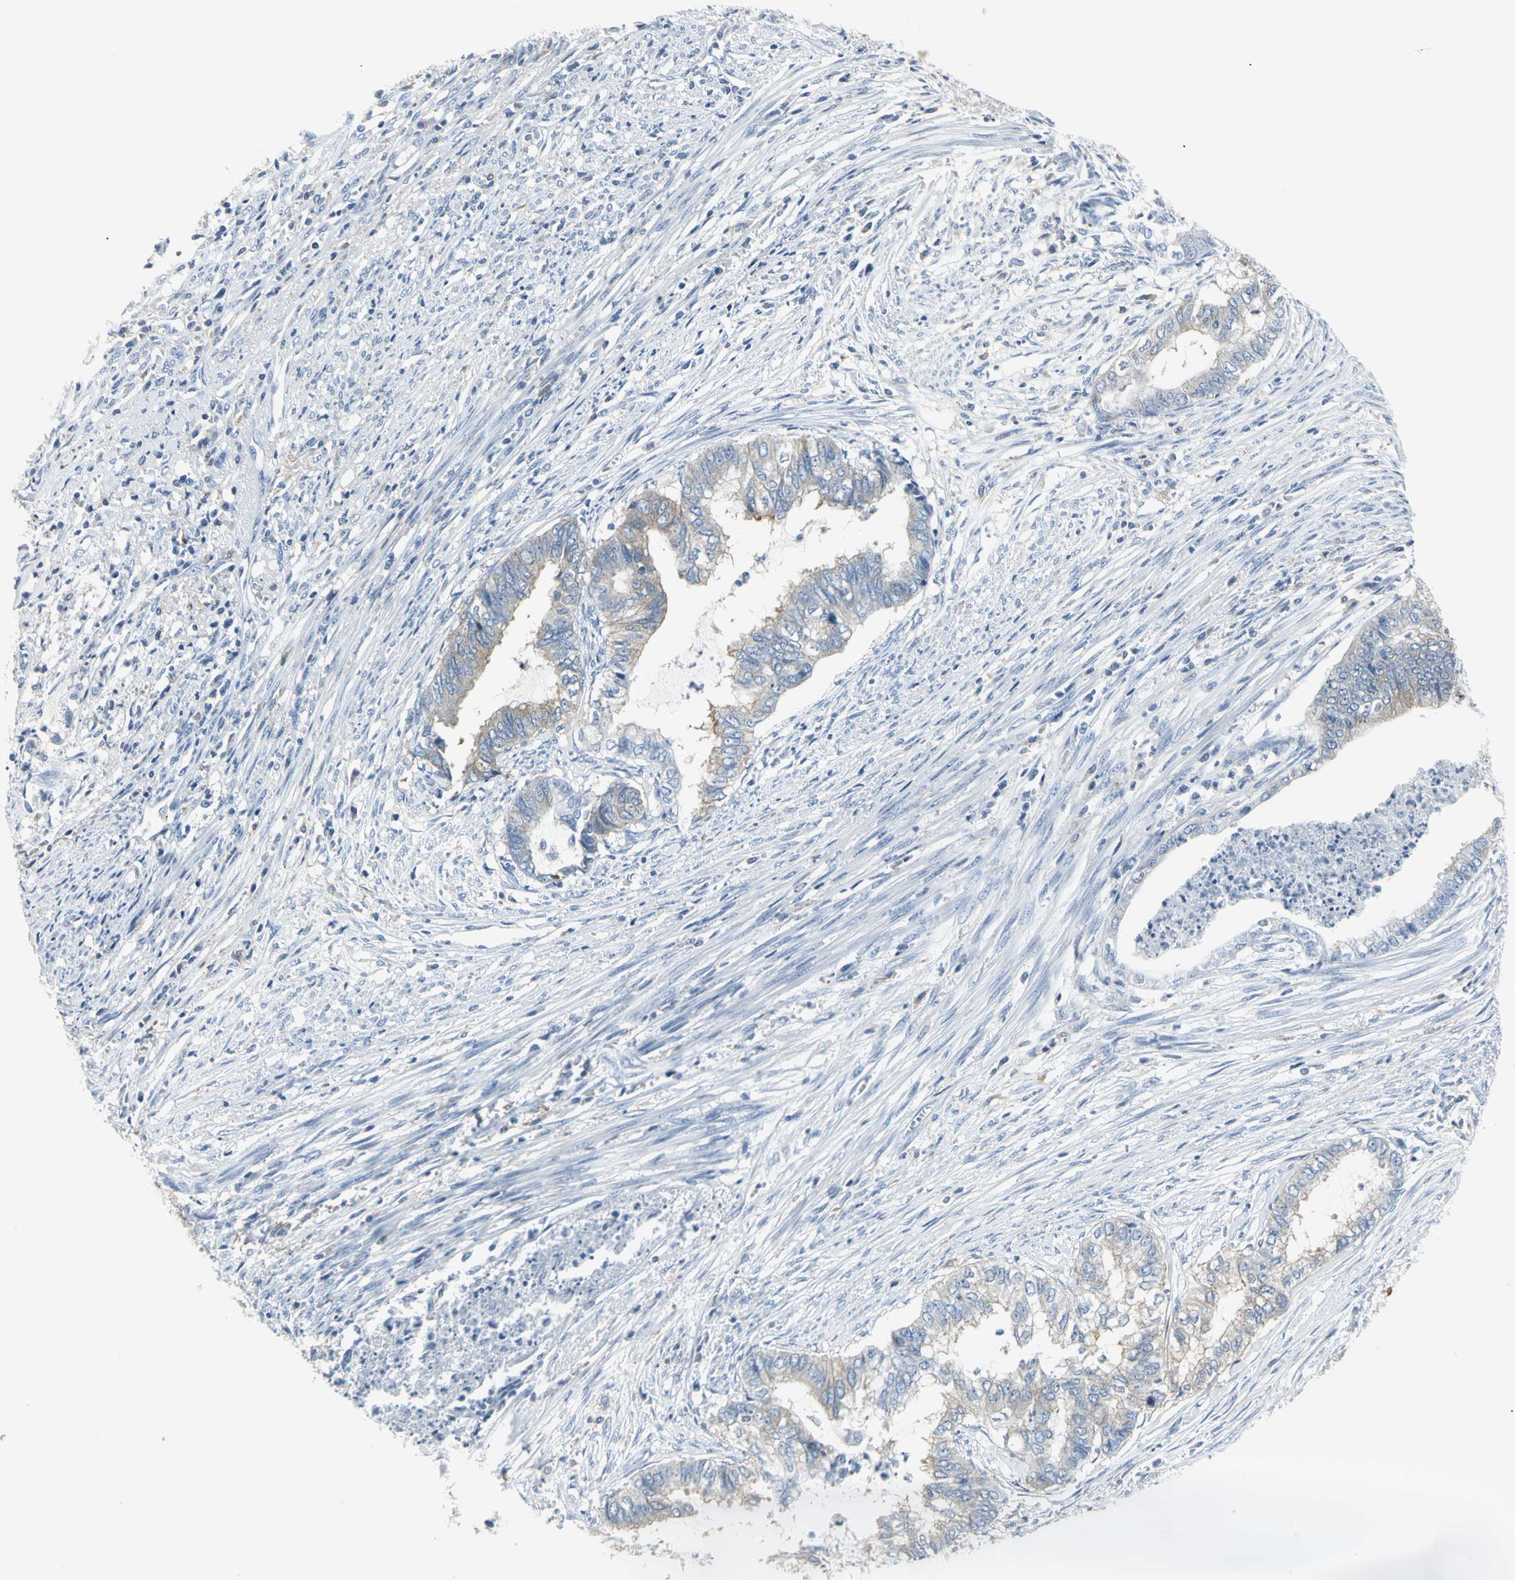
{"staining": {"intensity": "weak", "quantity": ">75%", "location": "cytoplasmic/membranous"}, "tissue": "endometrial cancer", "cell_type": "Tumor cells", "image_type": "cancer", "snomed": [{"axis": "morphology", "description": "Adenocarcinoma, NOS"}, {"axis": "topography", "description": "Endometrium"}], "caption": "There is low levels of weak cytoplasmic/membranous positivity in tumor cells of endometrial adenocarcinoma, as demonstrated by immunohistochemical staining (brown color).", "gene": "IQGAP2", "patient": {"sex": "female", "age": 79}}